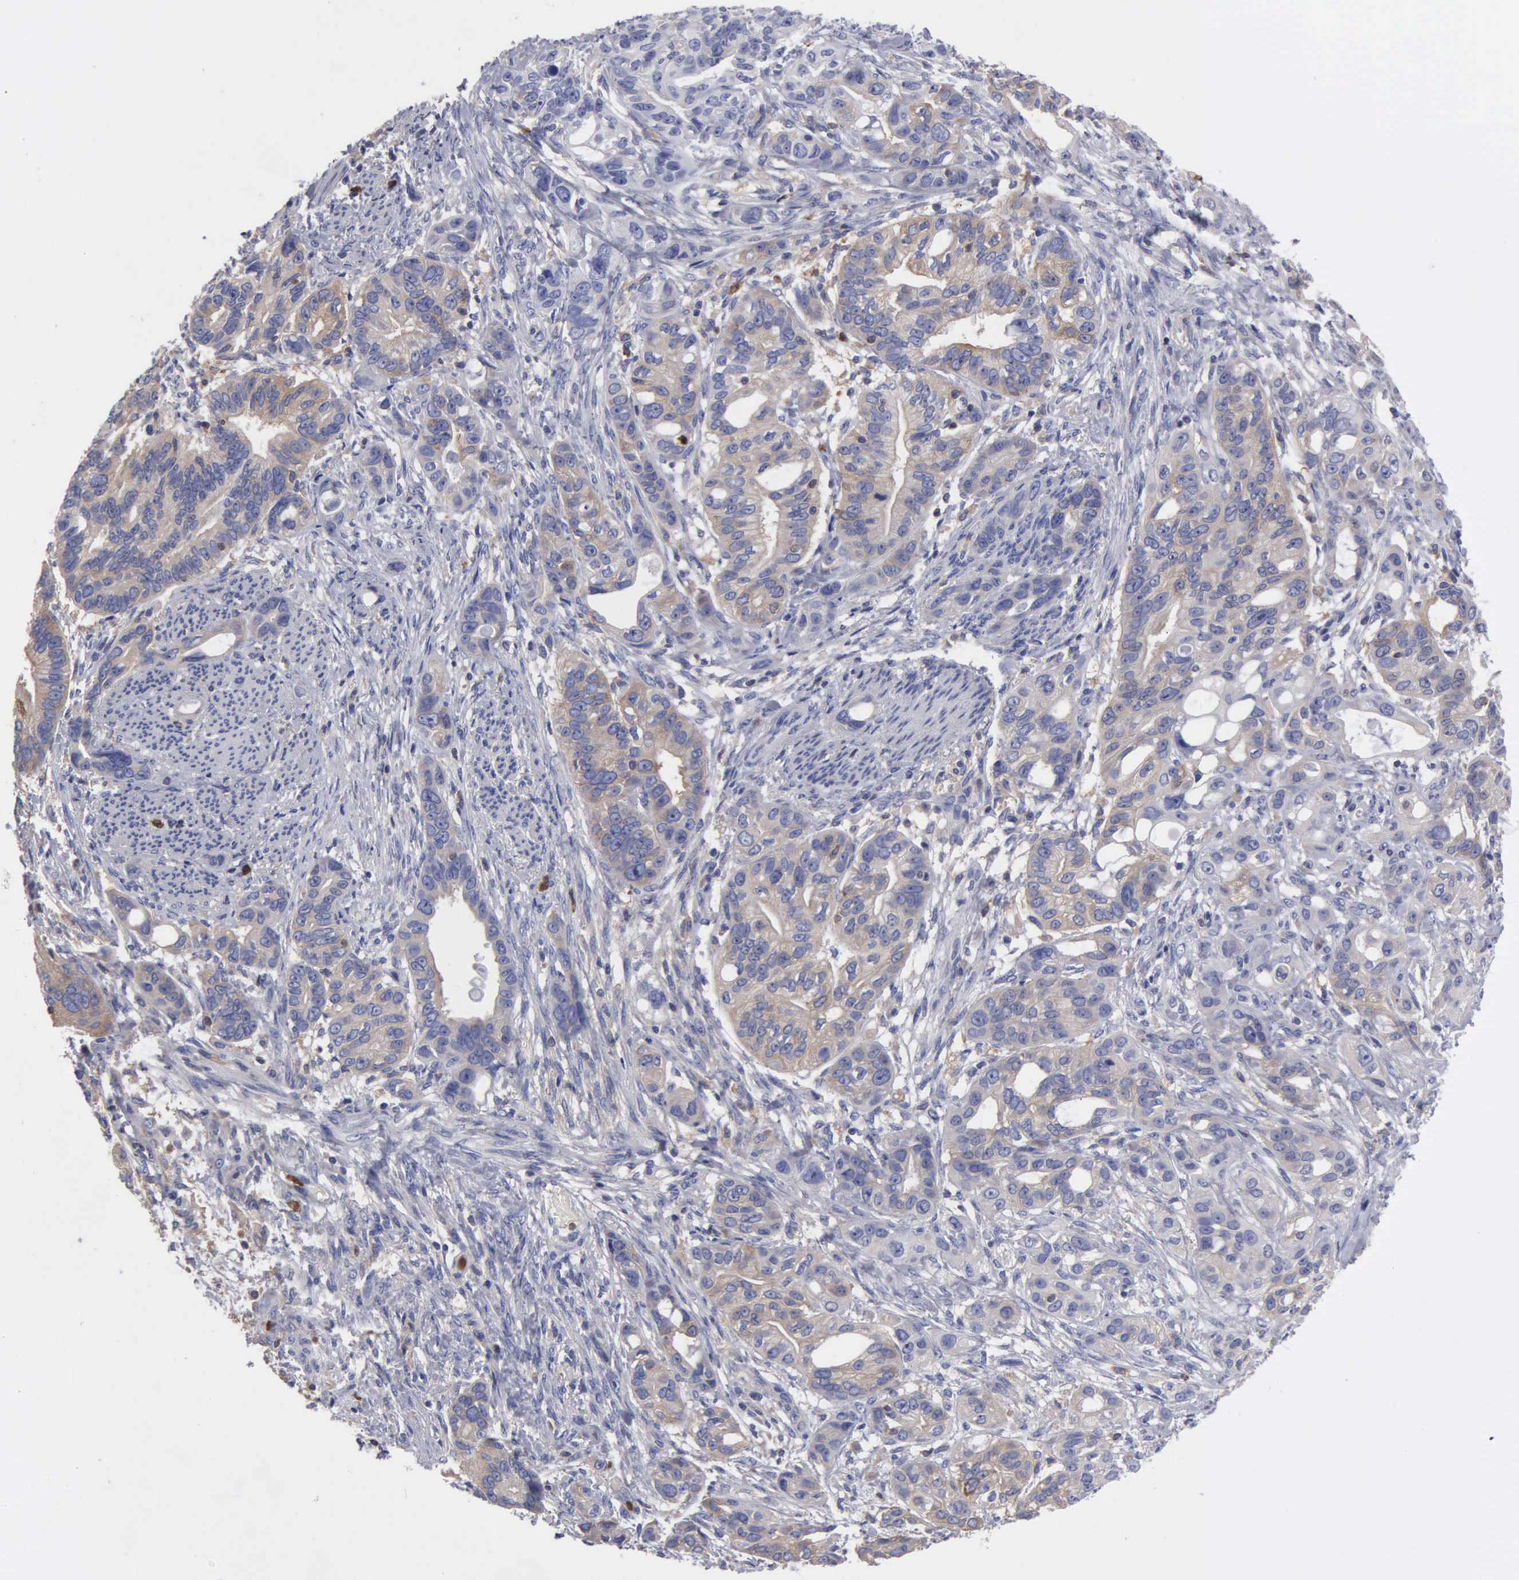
{"staining": {"intensity": "weak", "quantity": "25%-75%", "location": "cytoplasmic/membranous"}, "tissue": "stomach cancer", "cell_type": "Tumor cells", "image_type": "cancer", "snomed": [{"axis": "morphology", "description": "Adenocarcinoma, NOS"}, {"axis": "topography", "description": "Stomach, upper"}], "caption": "Protein staining of adenocarcinoma (stomach) tissue reveals weak cytoplasmic/membranous positivity in approximately 25%-75% of tumor cells.", "gene": "G6PD", "patient": {"sex": "male", "age": 47}}